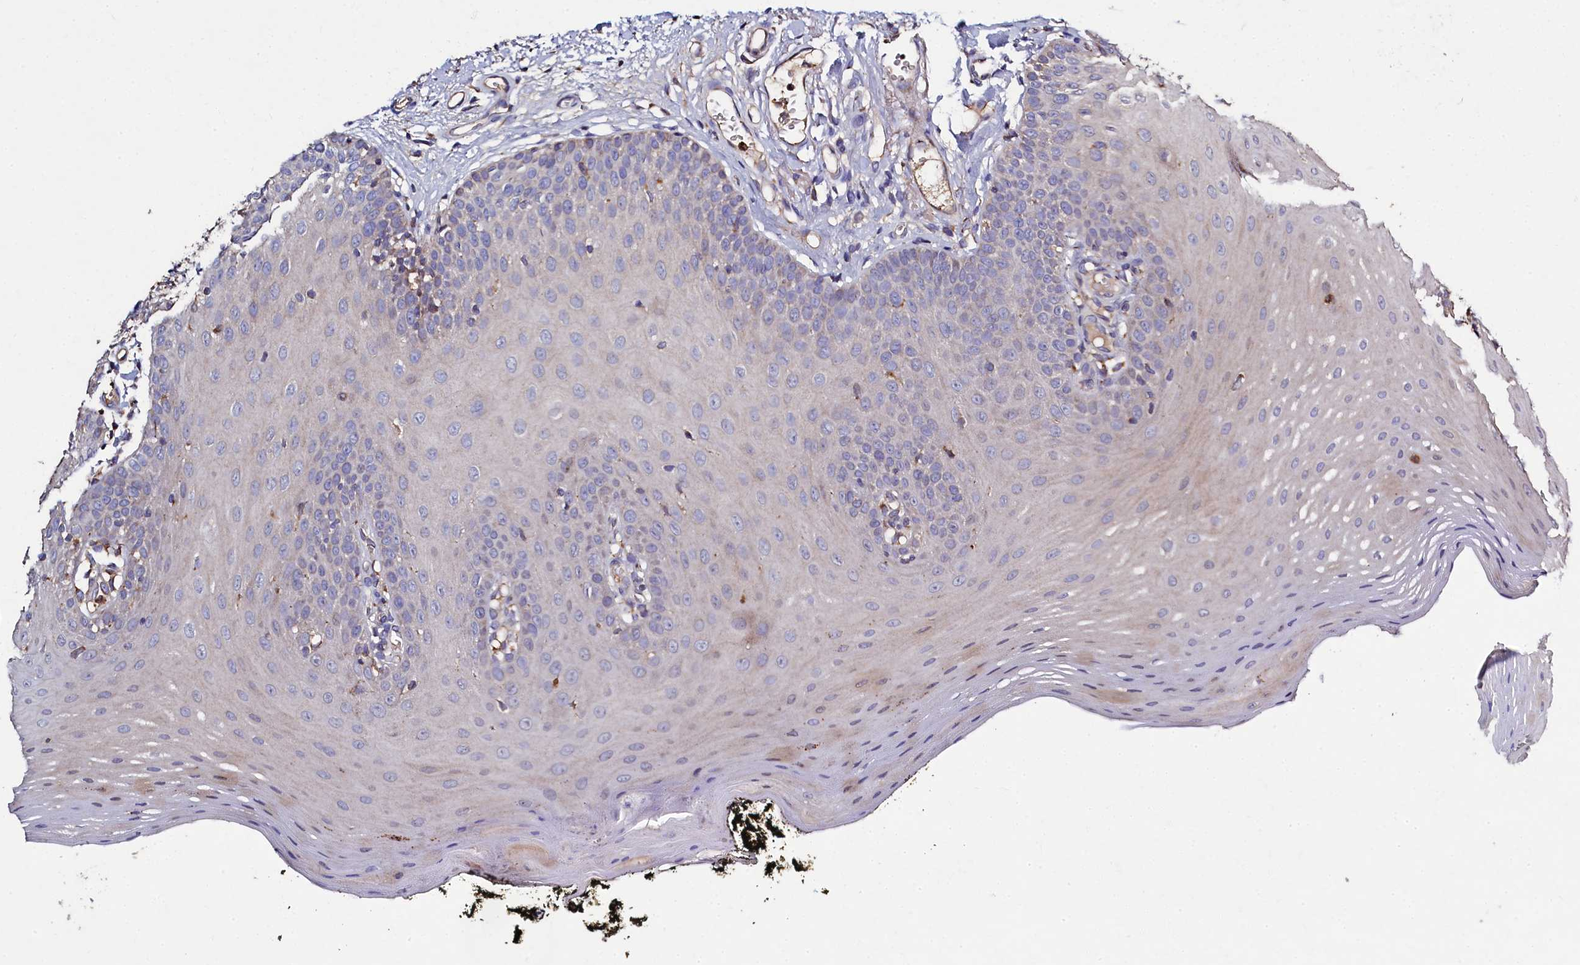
{"staining": {"intensity": "weak", "quantity": "<25%", "location": "cytoplasmic/membranous"}, "tissue": "oral mucosa", "cell_type": "Squamous epithelial cells", "image_type": "normal", "snomed": [{"axis": "morphology", "description": "Normal tissue, NOS"}, {"axis": "topography", "description": "Oral tissue"}], "caption": "Squamous epithelial cells show no significant staining in normal oral mucosa. (DAB (3,3'-diaminobenzidine) IHC with hematoxylin counter stain).", "gene": "TK2", "patient": {"sex": "male", "age": 74}}